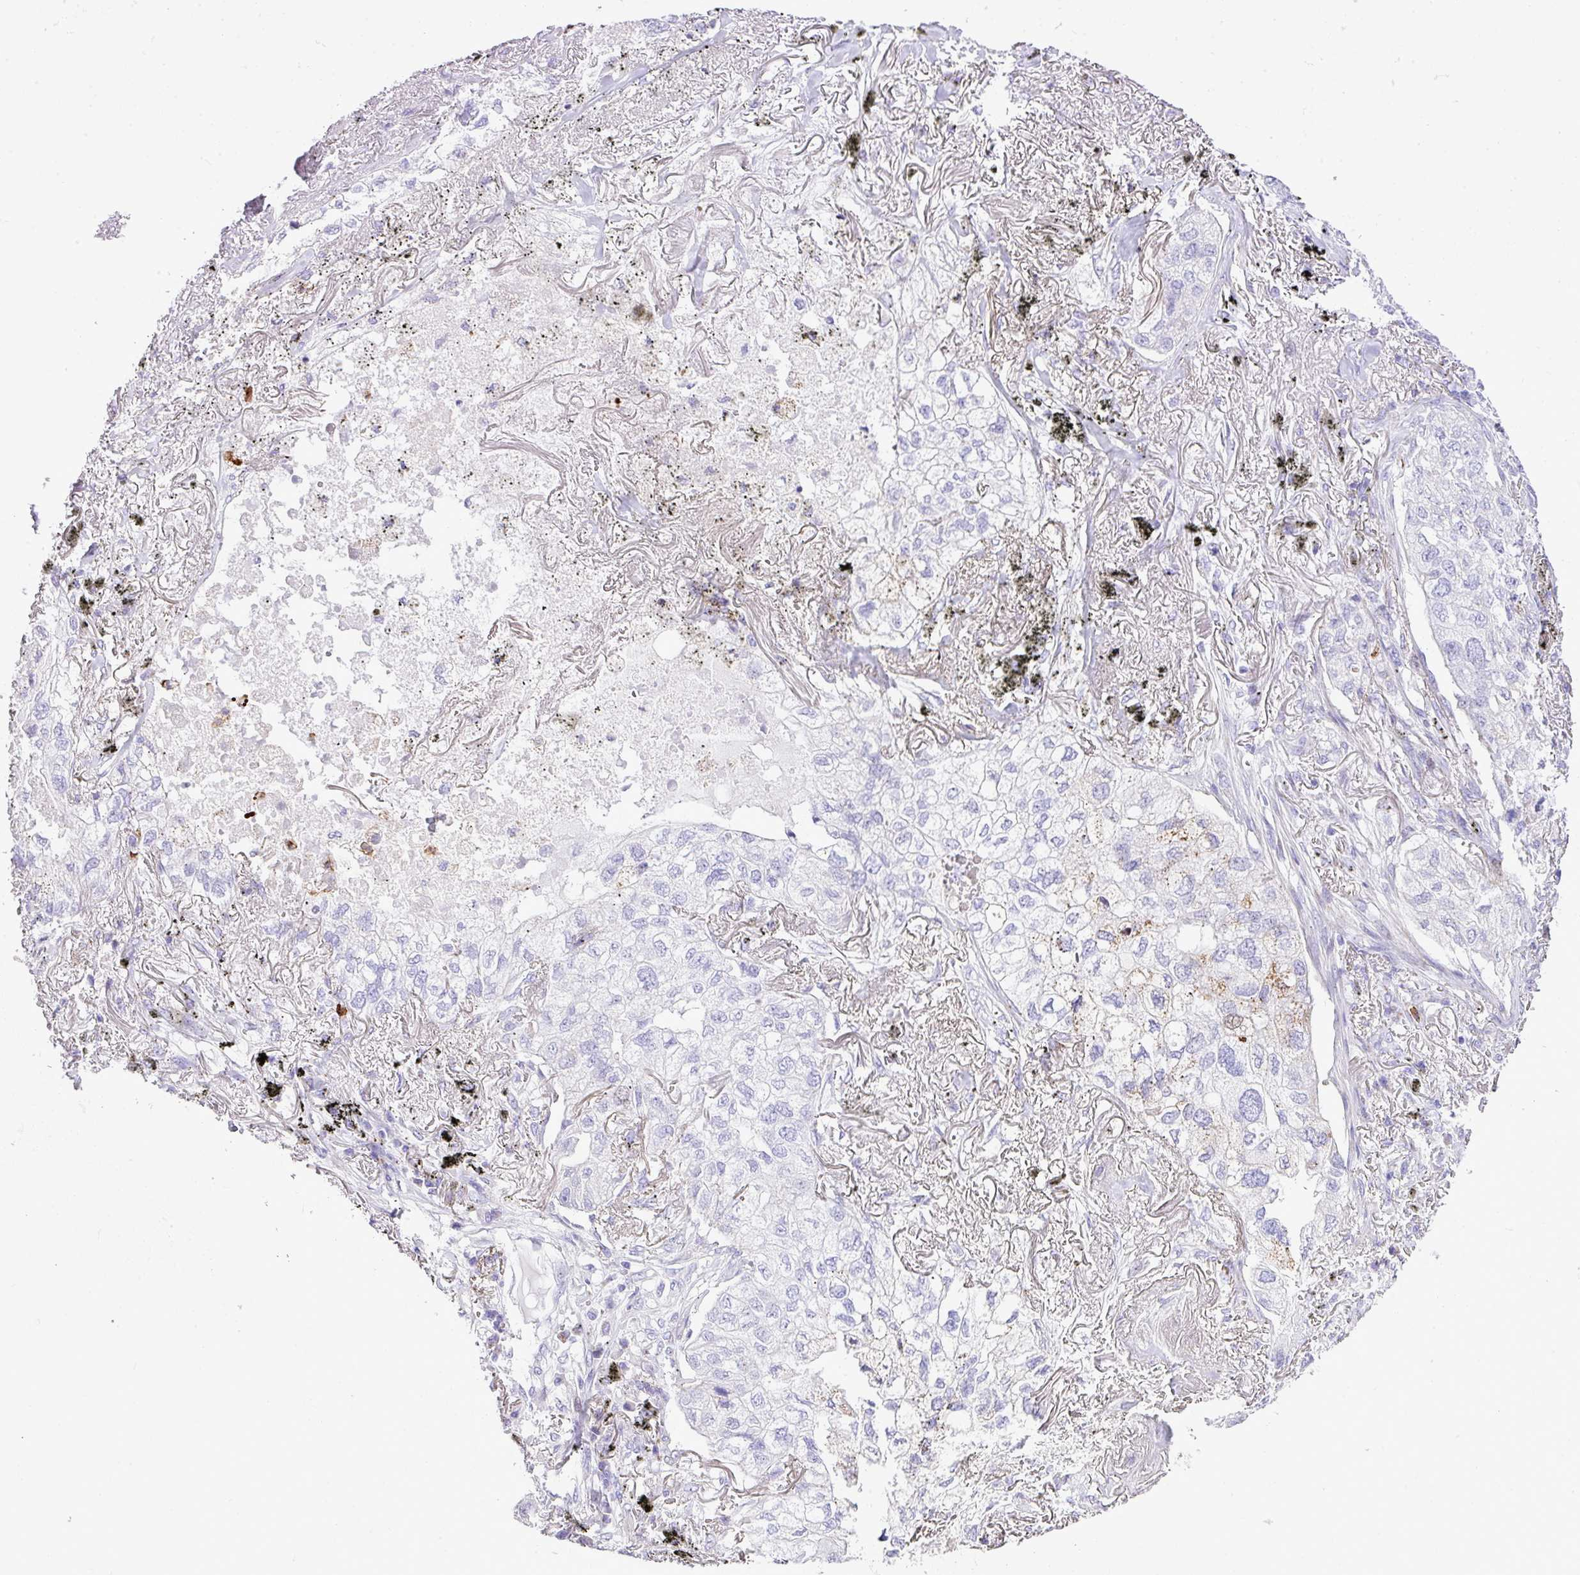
{"staining": {"intensity": "negative", "quantity": "none", "location": "none"}, "tissue": "lung cancer", "cell_type": "Tumor cells", "image_type": "cancer", "snomed": [{"axis": "morphology", "description": "Adenocarcinoma, NOS"}, {"axis": "topography", "description": "Lung"}], "caption": "Immunohistochemistry photomicrograph of neoplastic tissue: lung adenocarcinoma stained with DAB shows no significant protein positivity in tumor cells.", "gene": "RCAN2", "patient": {"sex": "male", "age": 65}}